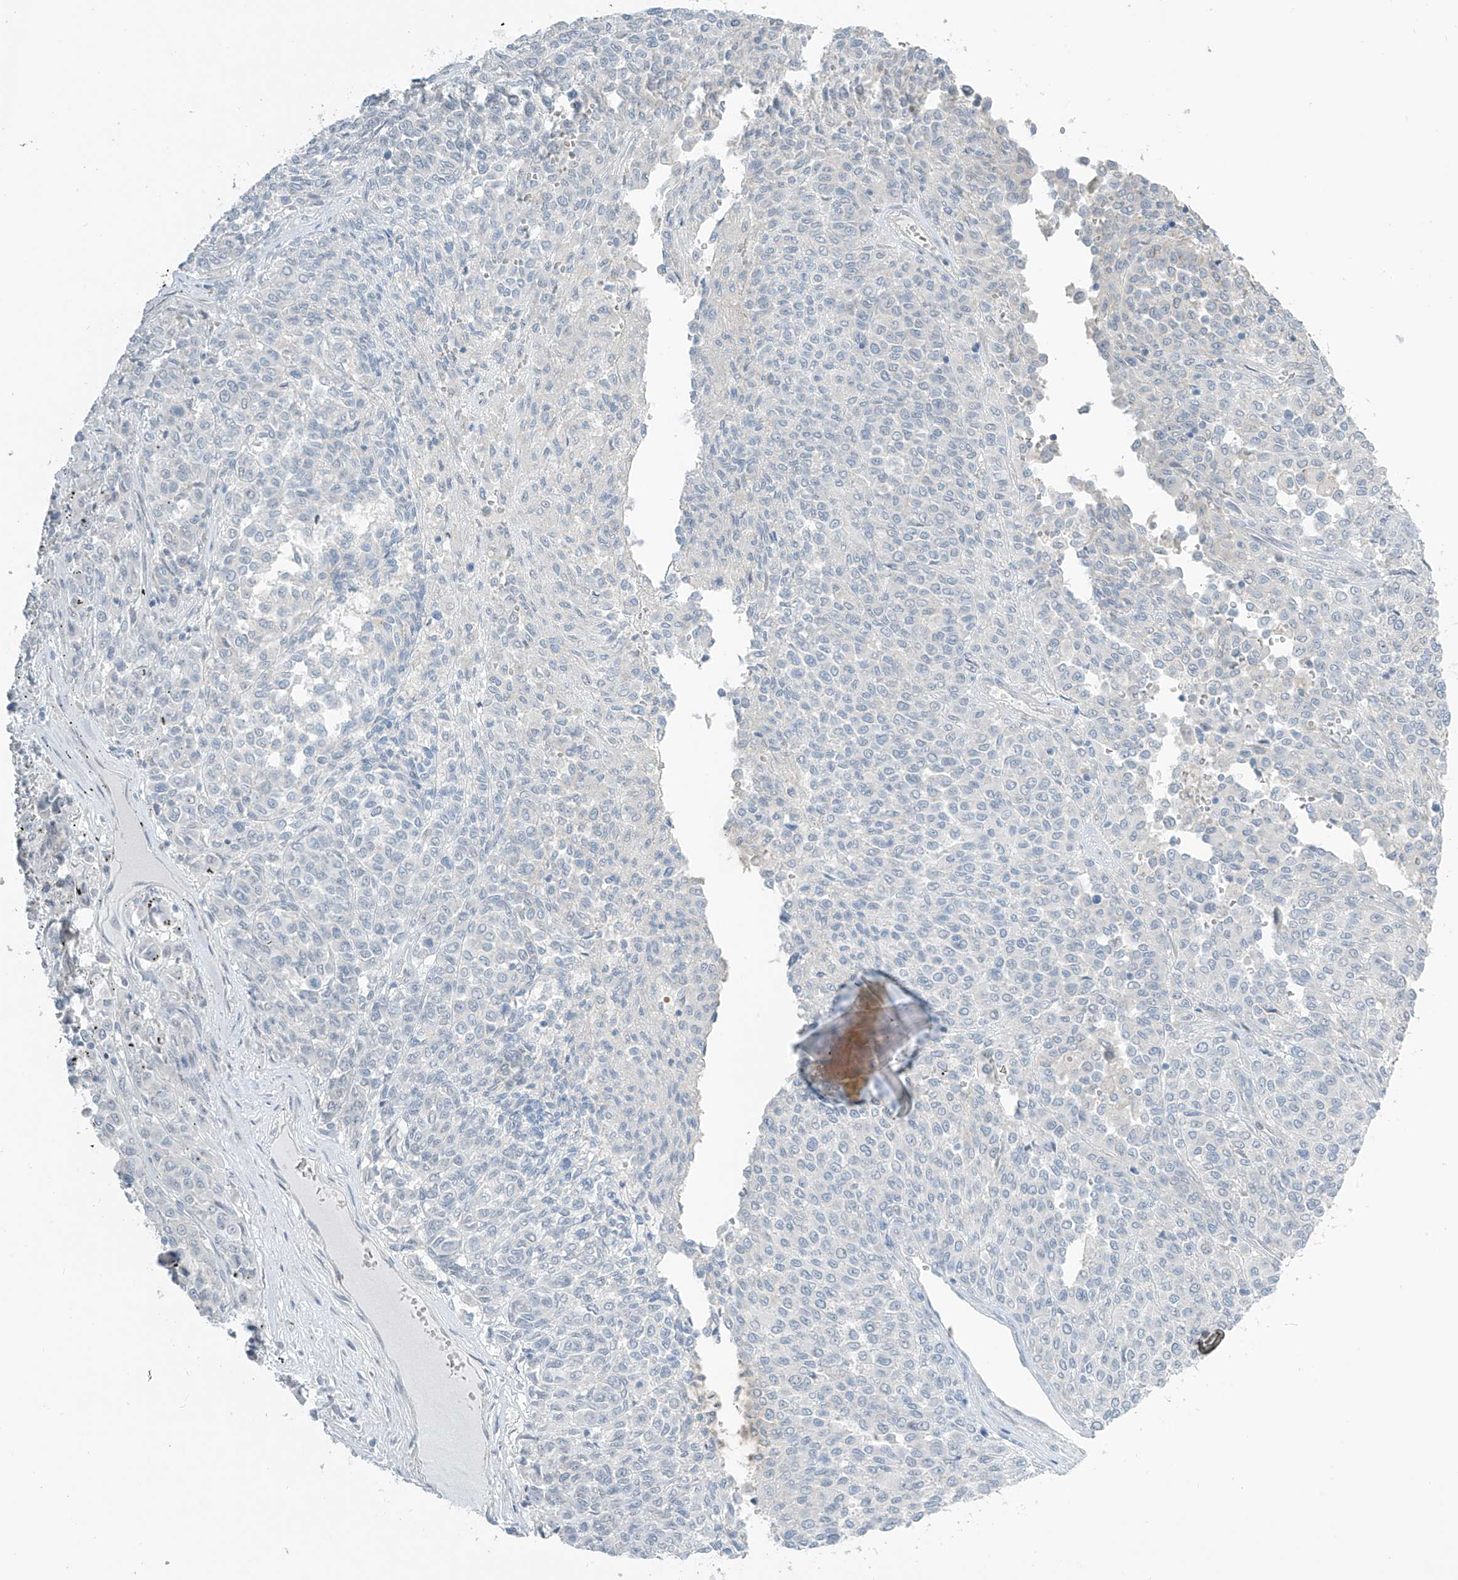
{"staining": {"intensity": "negative", "quantity": "none", "location": "none"}, "tissue": "melanoma", "cell_type": "Tumor cells", "image_type": "cancer", "snomed": [{"axis": "morphology", "description": "Malignant melanoma, Metastatic site"}, {"axis": "topography", "description": "Pancreas"}], "caption": "Tumor cells show no significant positivity in melanoma. (Brightfield microscopy of DAB (3,3'-diaminobenzidine) immunohistochemistry (IHC) at high magnification).", "gene": "PRDM6", "patient": {"sex": "female", "age": 30}}